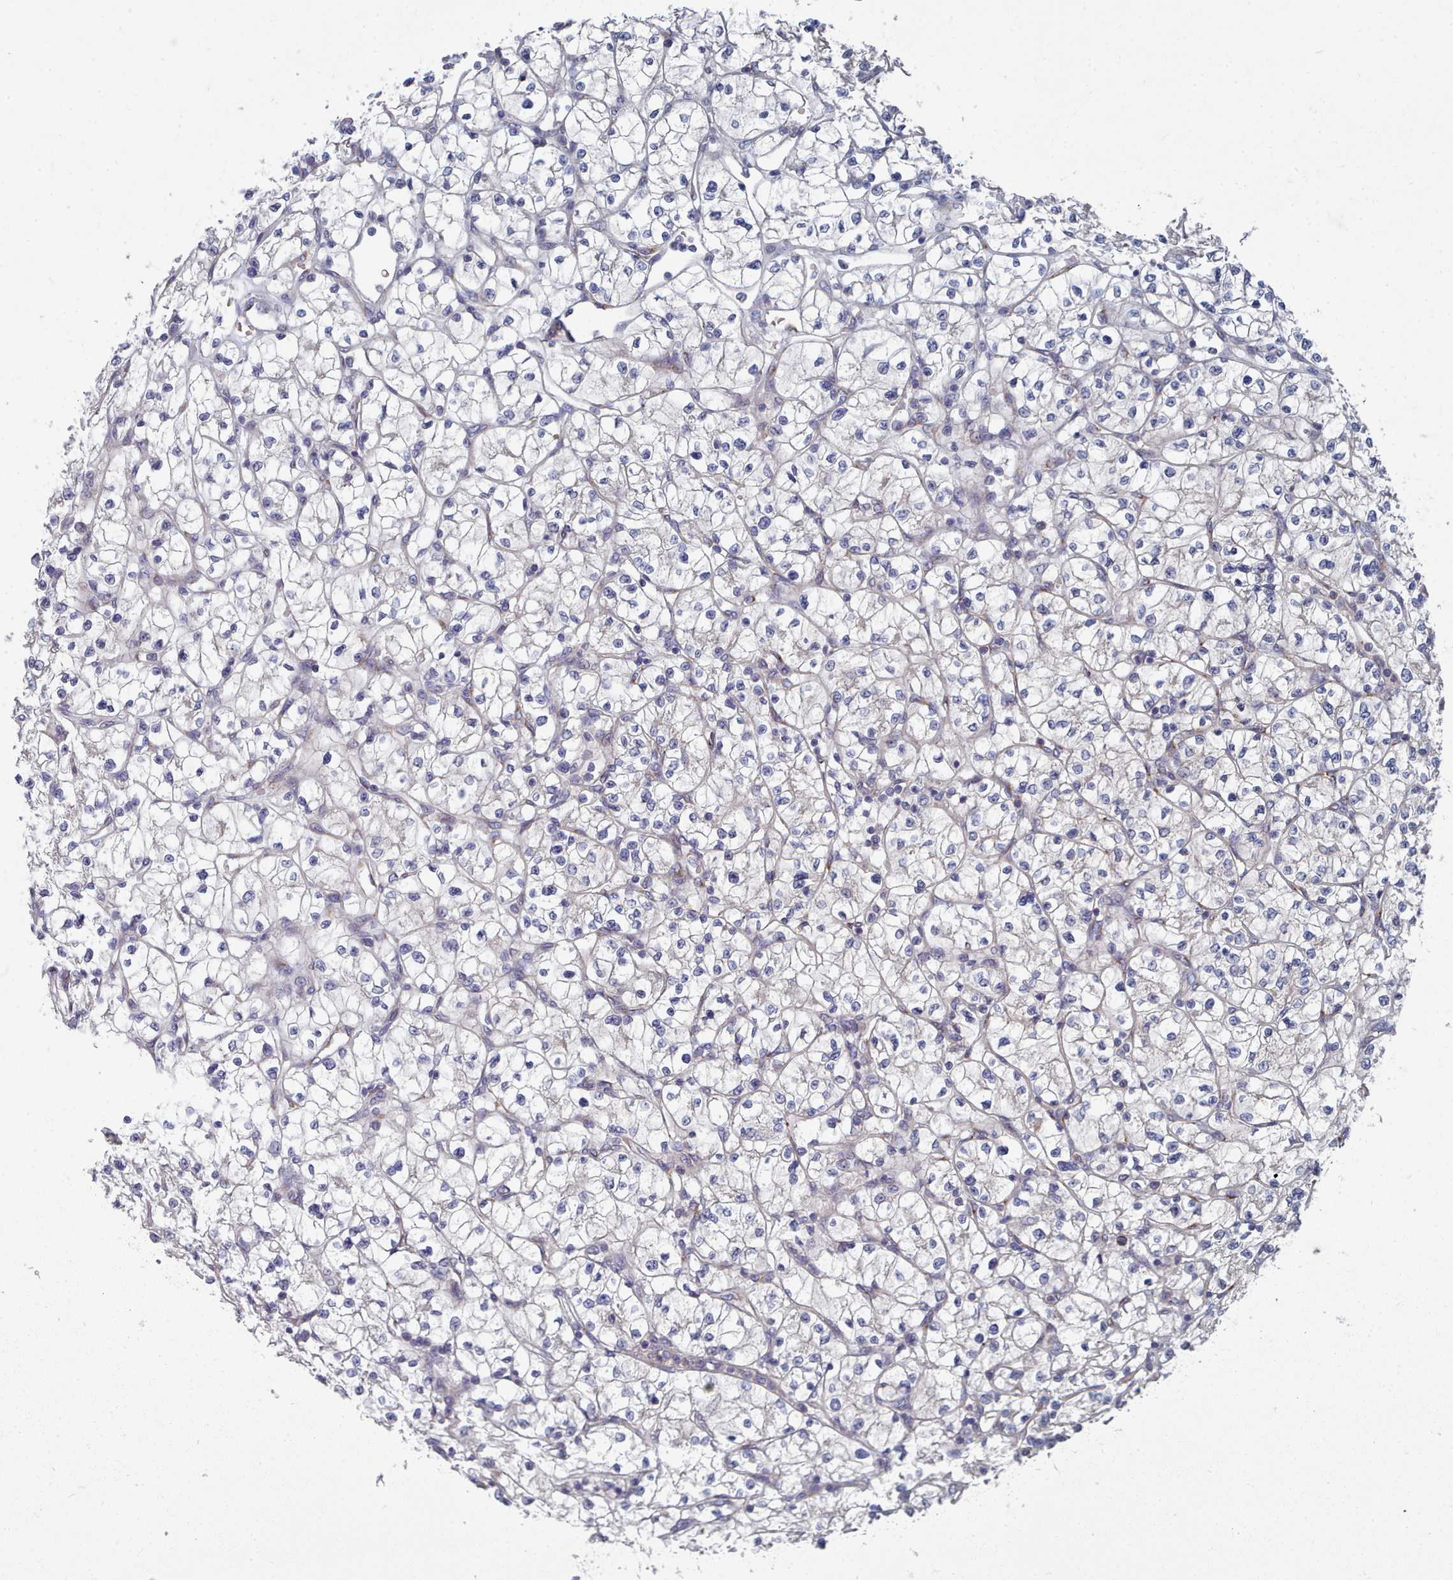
{"staining": {"intensity": "negative", "quantity": "none", "location": "none"}, "tissue": "renal cancer", "cell_type": "Tumor cells", "image_type": "cancer", "snomed": [{"axis": "morphology", "description": "Adenocarcinoma, NOS"}, {"axis": "topography", "description": "Kidney"}], "caption": "Immunohistochemistry of renal cancer (adenocarcinoma) displays no positivity in tumor cells.", "gene": "PDE4C", "patient": {"sex": "female", "age": 64}}